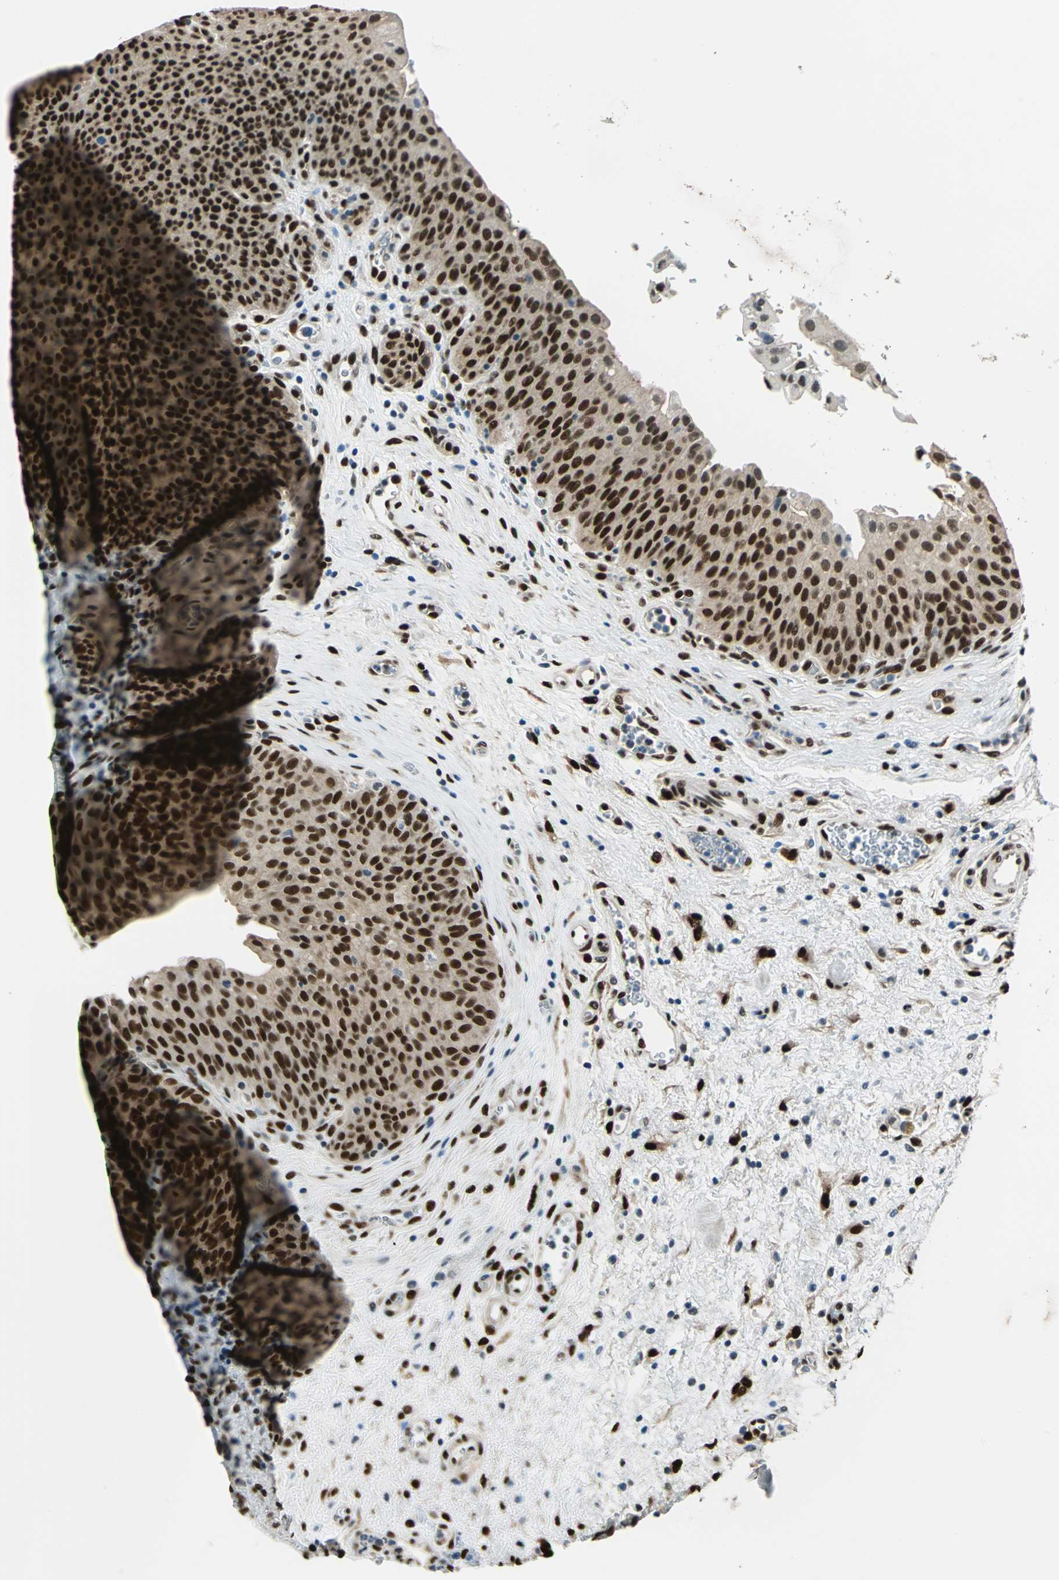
{"staining": {"intensity": "strong", "quantity": ">75%", "location": "cytoplasmic/membranous,nuclear"}, "tissue": "urinary bladder", "cell_type": "Urothelial cells", "image_type": "normal", "snomed": [{"axis": "morphology", "description": "Normal tissue, NOS"}, {"axis": "morphology", "description": "Dysplasia, NOS"}, {"axis": "topography", "description": "Urinary bladder"}], "caption": "Immunohistochemistry photomicrograph of normal urinary bladder stained for a protein (brown), which exhibits high levels of strong cytoplasmic/membranous,nuclear positivity in about >75% of urothelial cells.", "gene": "NFIA", "patient": {"sex": "male", "age": 35}}